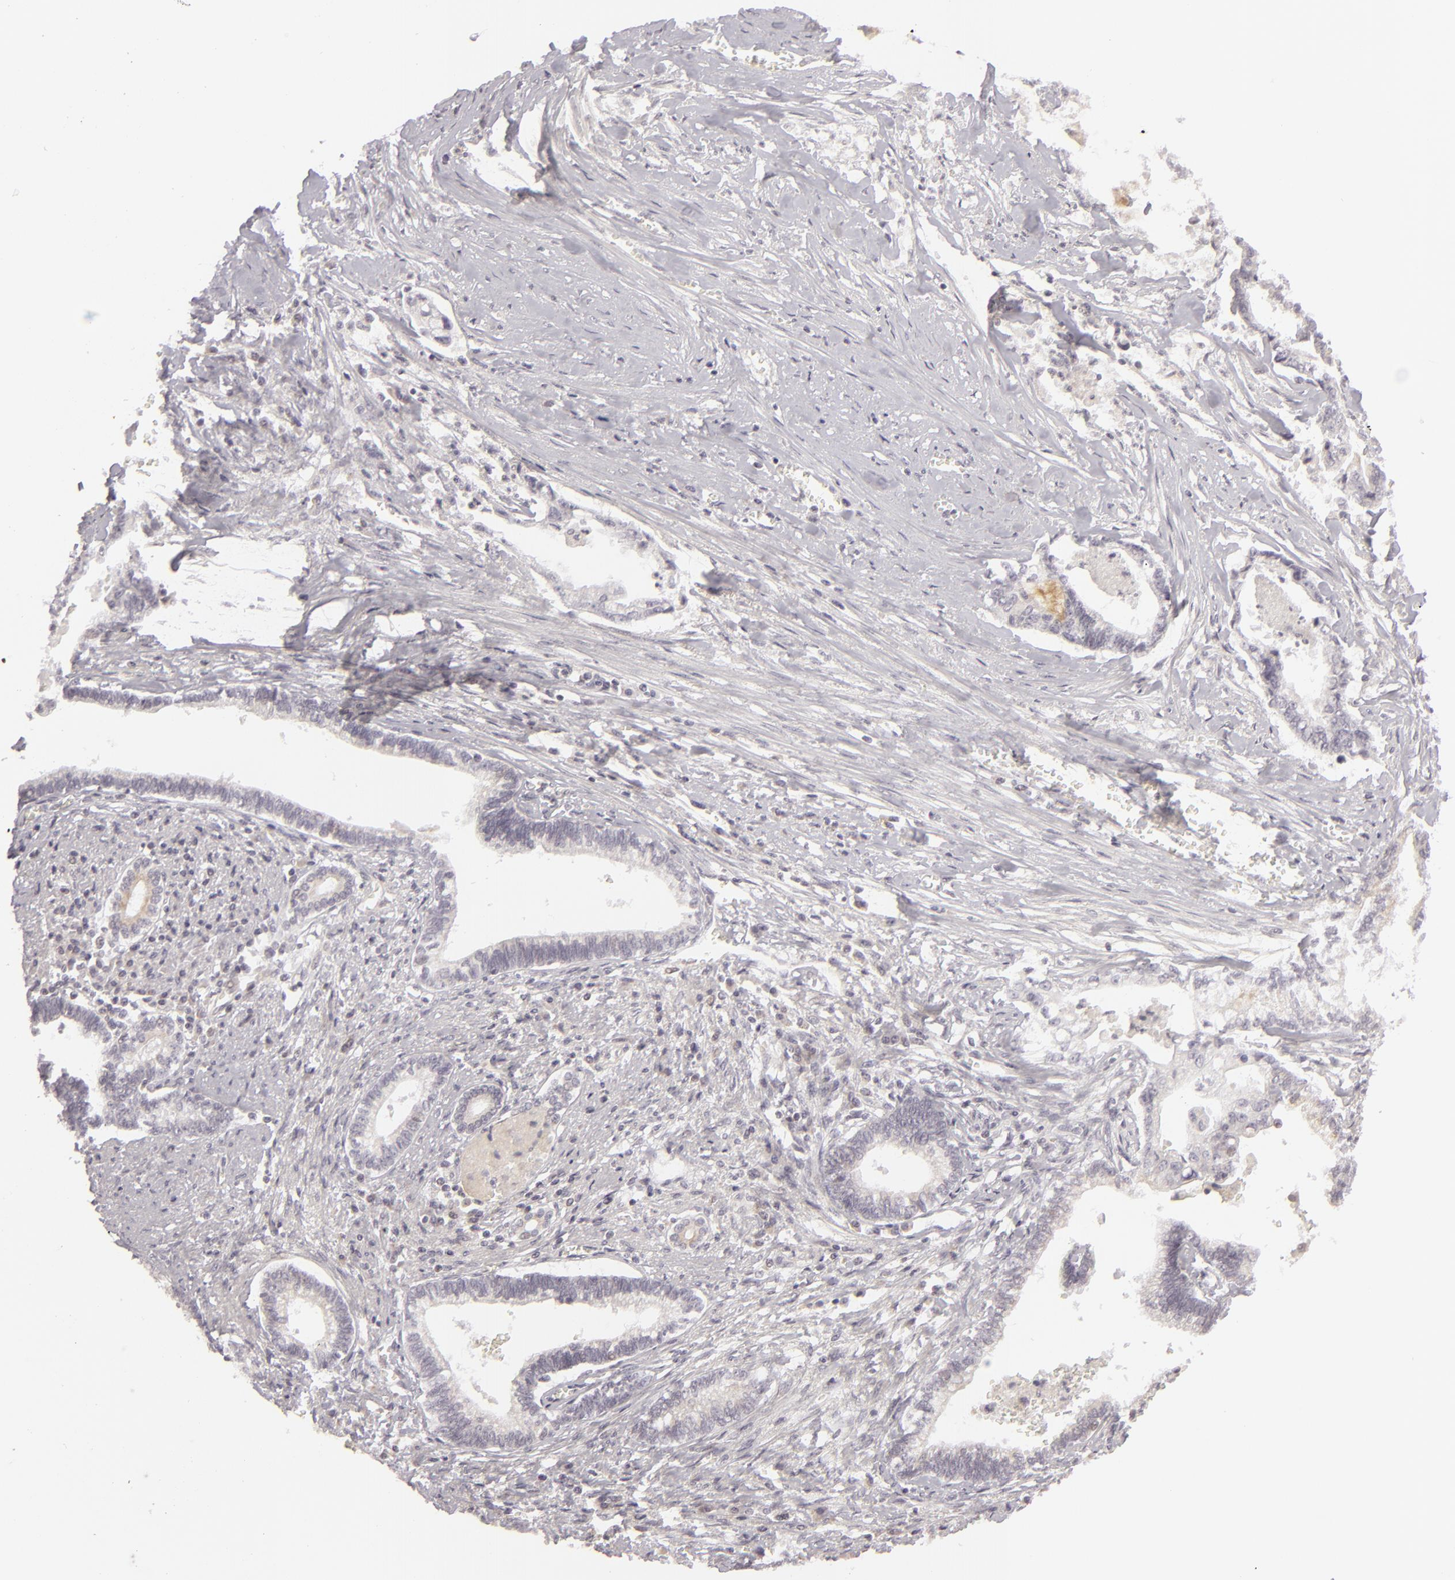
{"staining": {"intensity": "weak", "quantity": "<25%", "location": "cytoplasmic/membranous"}, "tissue": "liver cancer", "cell_type": "Tumor cells", "image_type": "cancer", "snomed": [{"axis": "morphology", "description": "Cholangiocarcinoma"}, {"axis": "topography", "description": "Liver"}], "caption": "Liver cholangiocarcinoma was stained to show a protein in brown. There is no significant expression in tumor cells.", "gene": "SIX1", "patient": {"sex": "male", "age": 57}}